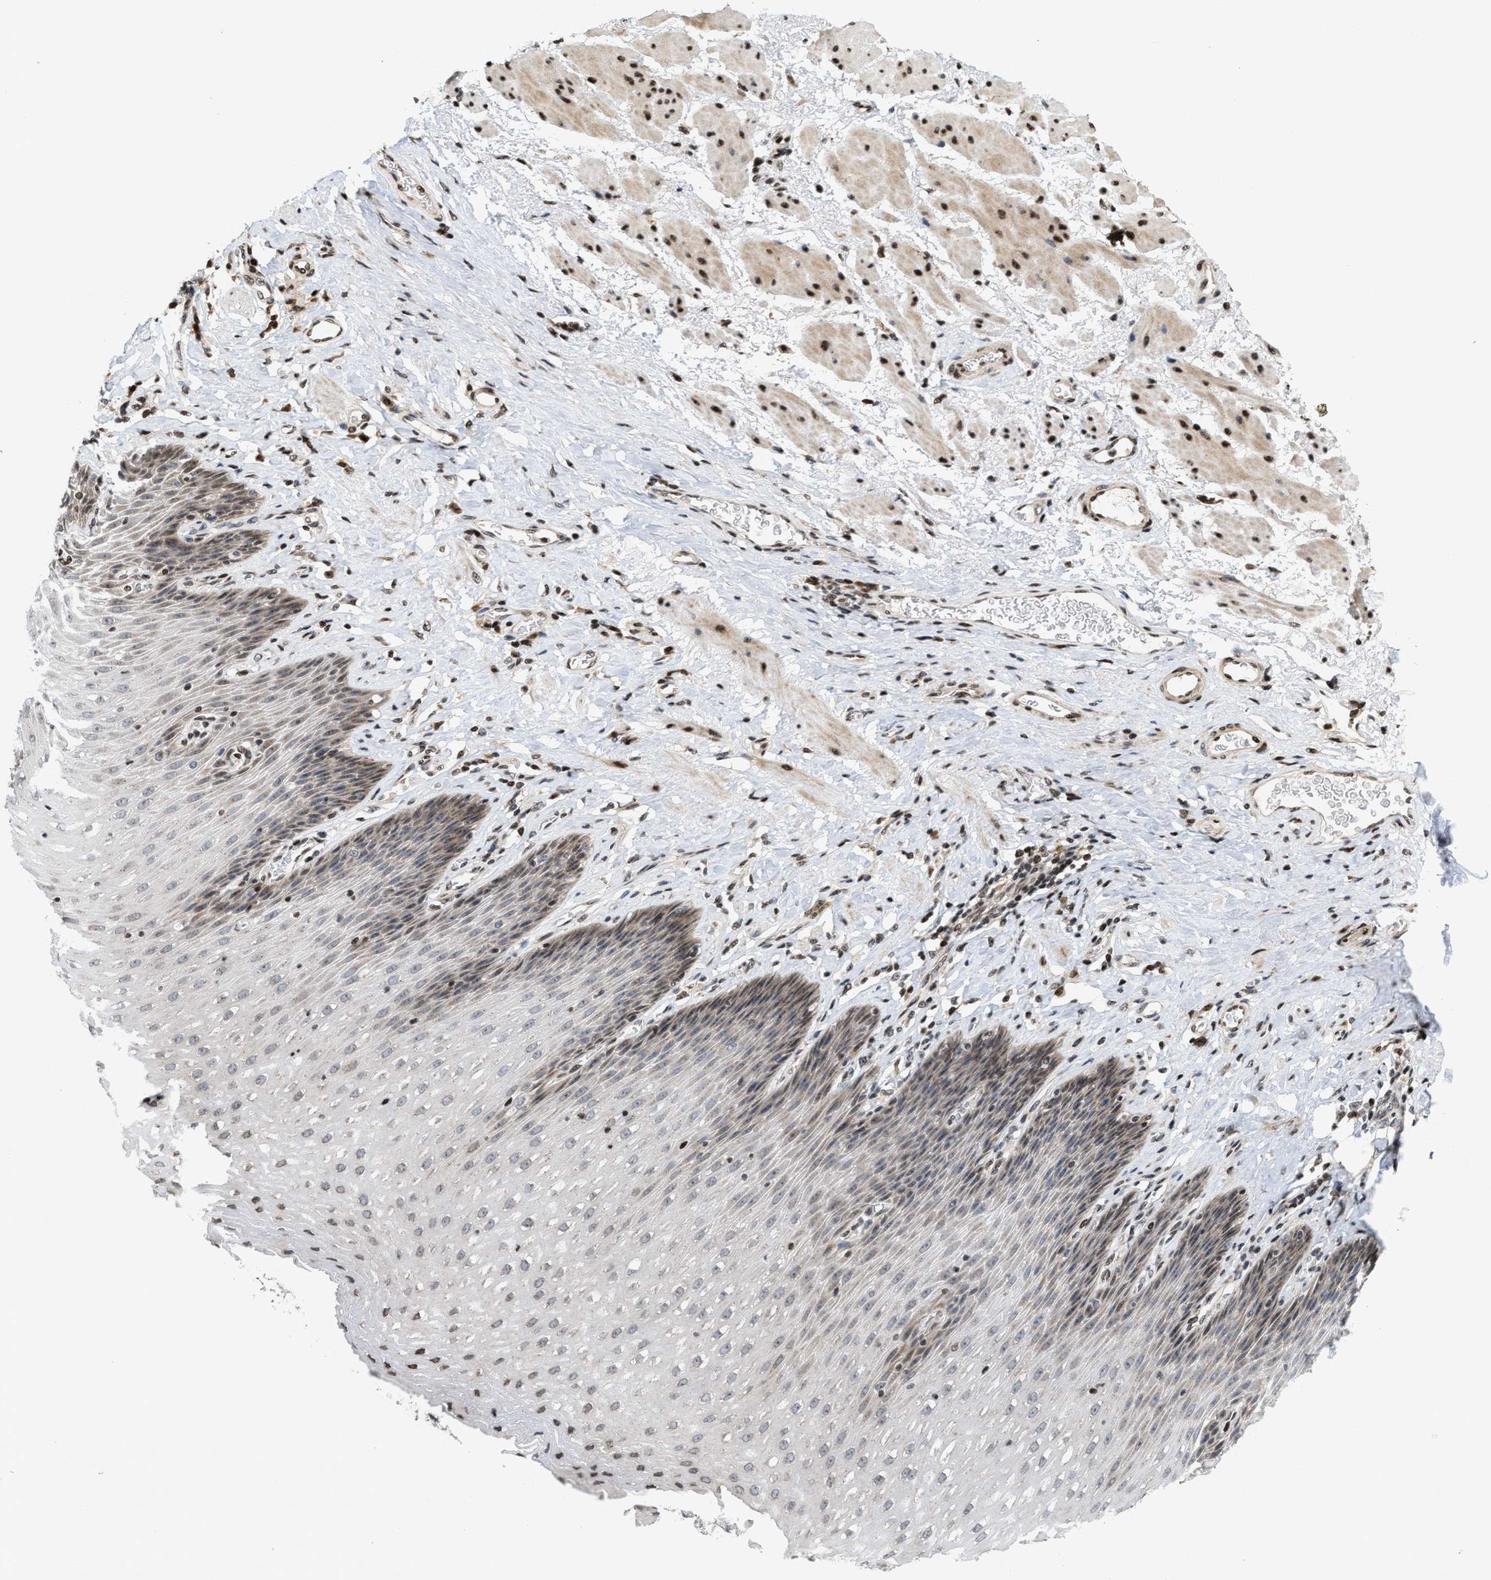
{"staining": {"intensity": "moderate", "quantity": "25%-75%", "location": "cytoplasmic/membranous,nuclear"}, "tissue": "esophagus", "cell_type": "Squamous epithelial cells", "image_type": "normal", "snomed": [{"axis": "morphology", "description": "Normal tissue, NOS"}, {"axis": "topography", "description": "Esophagus"}], "caption": "The micrograph displays immunohistochemical staining of unremarkable esophagus. There is moderate cytoplasmic/membranous,nuclear expression is appreciated in about 25%-75% of squamous epithelial cells. (Brightfield microscopy of DAB IHC at high magnification).", "gene": "PDZD2", "patient": {"sex": "female", "age": 61}}